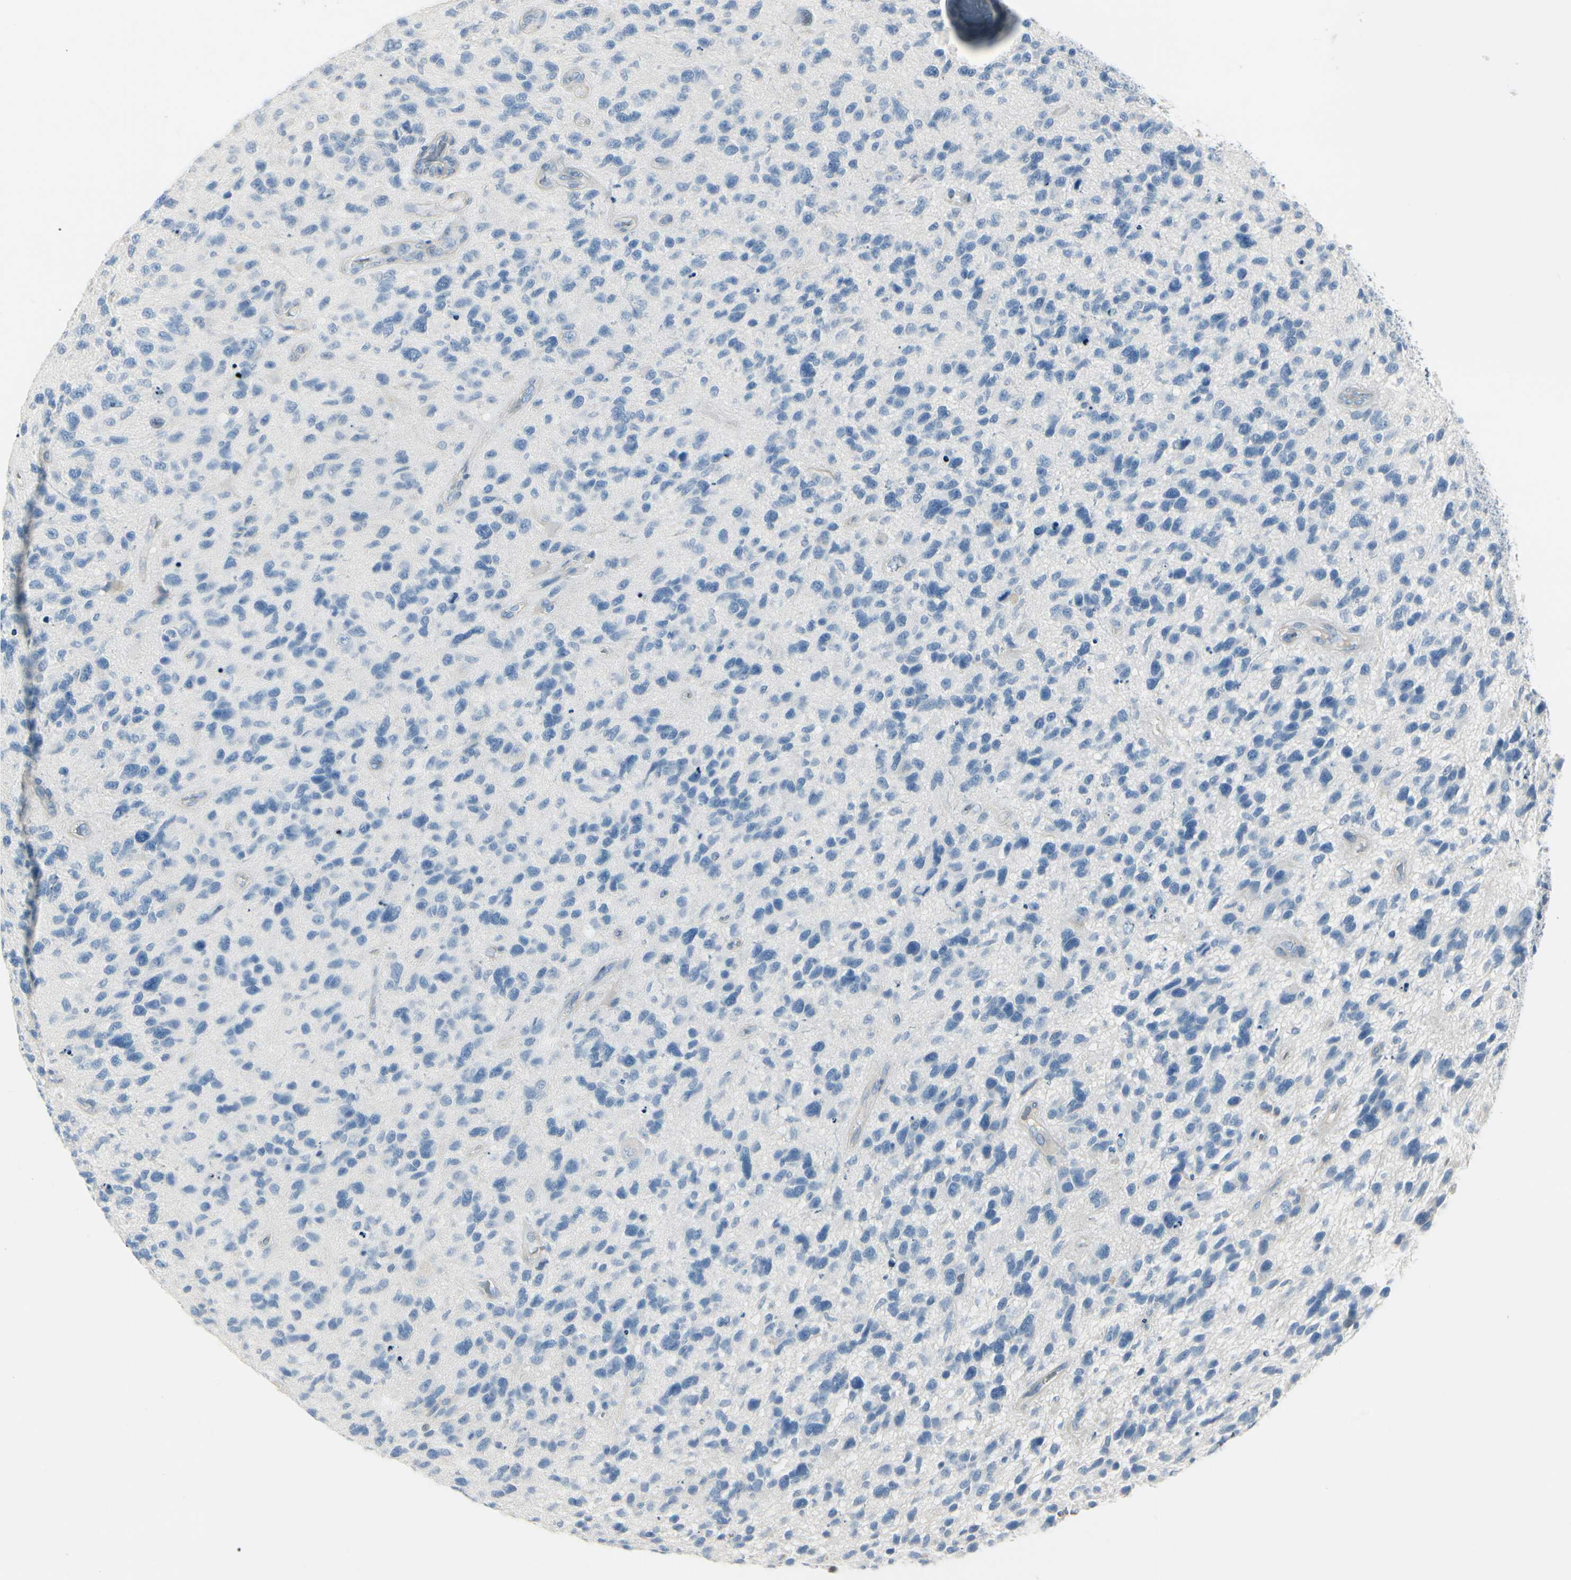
{"staining": {"intensity": "negative", "quantity": "none", "location": "none"}, "tissue": "glioma", "cell_type": "Tumor cells", "image_type": "cancer", "snomed": [{"axis": "morphology", "description": "Glioma, malignant, High grade"}, {"axis": "topography", "description": "Brain"}], "caption": "Immunohistochemical staining of human malignant glioma (high-grade) shows no significant expression in tumor cells.", "gene": "CDHR5", "patient": {"sex": "female", "age": 58}}